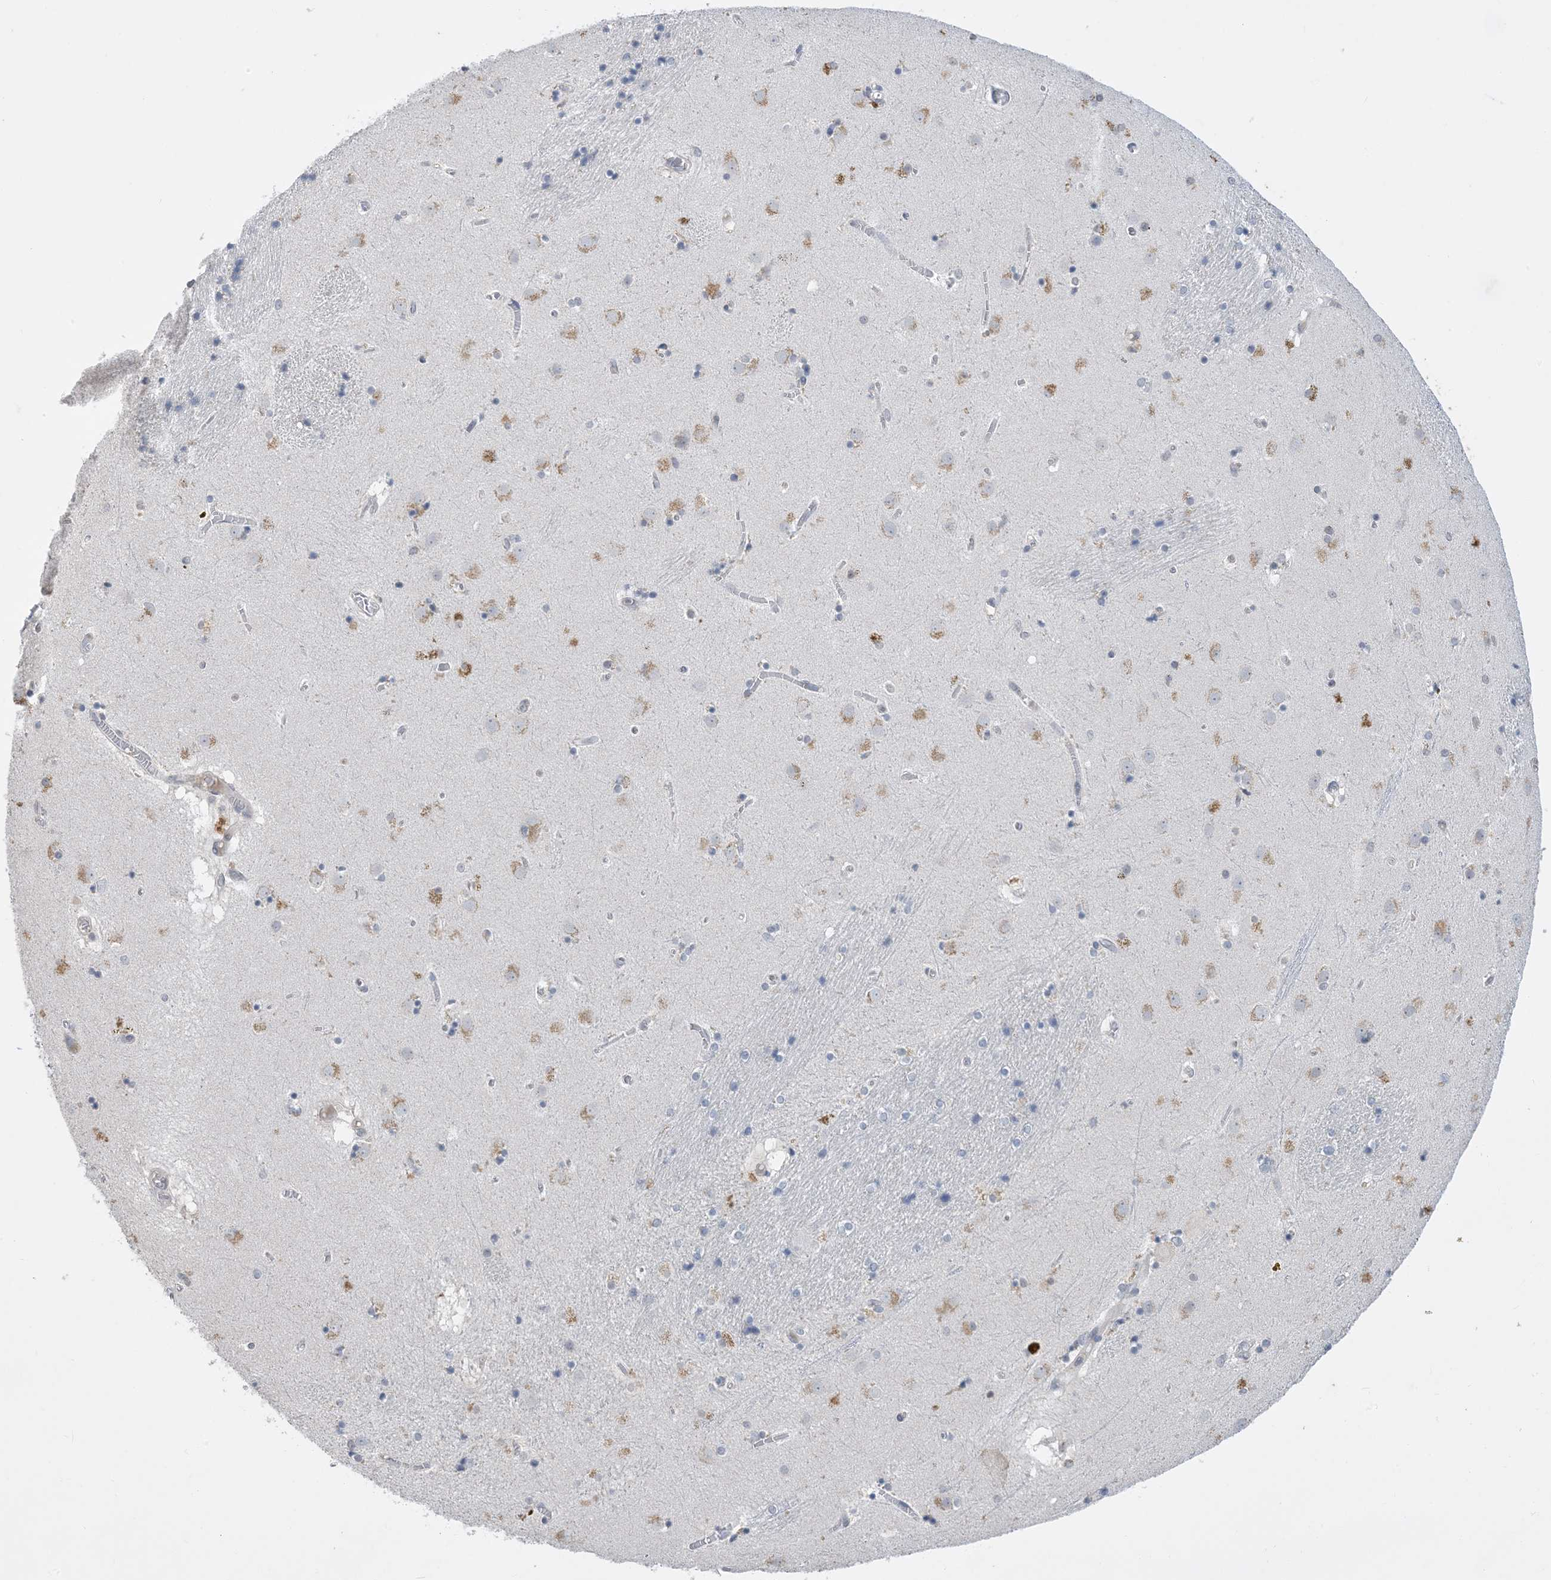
{"staining": {"intensity": "negative", "quantity": "none", "location": "none"}, "tissue": "caudate", "cell_type": "Glial cells", "image_type": "normal", "snomed": [{"axis": "morphology", "description": "Normal tissue, NOS"}, {"axis": "topography", "description": "Lateral ventricle wall"}], "caption": "Glial cells show no significant staining in unremarkable caudate. (Stains: DAB immunohistochemistry (IHC) with hematoxylin counter stain, Microscopy: brightfield microscopy at high magnification).", "gene": "KPRP", "patient": {"sex": "male", "age": 70}}